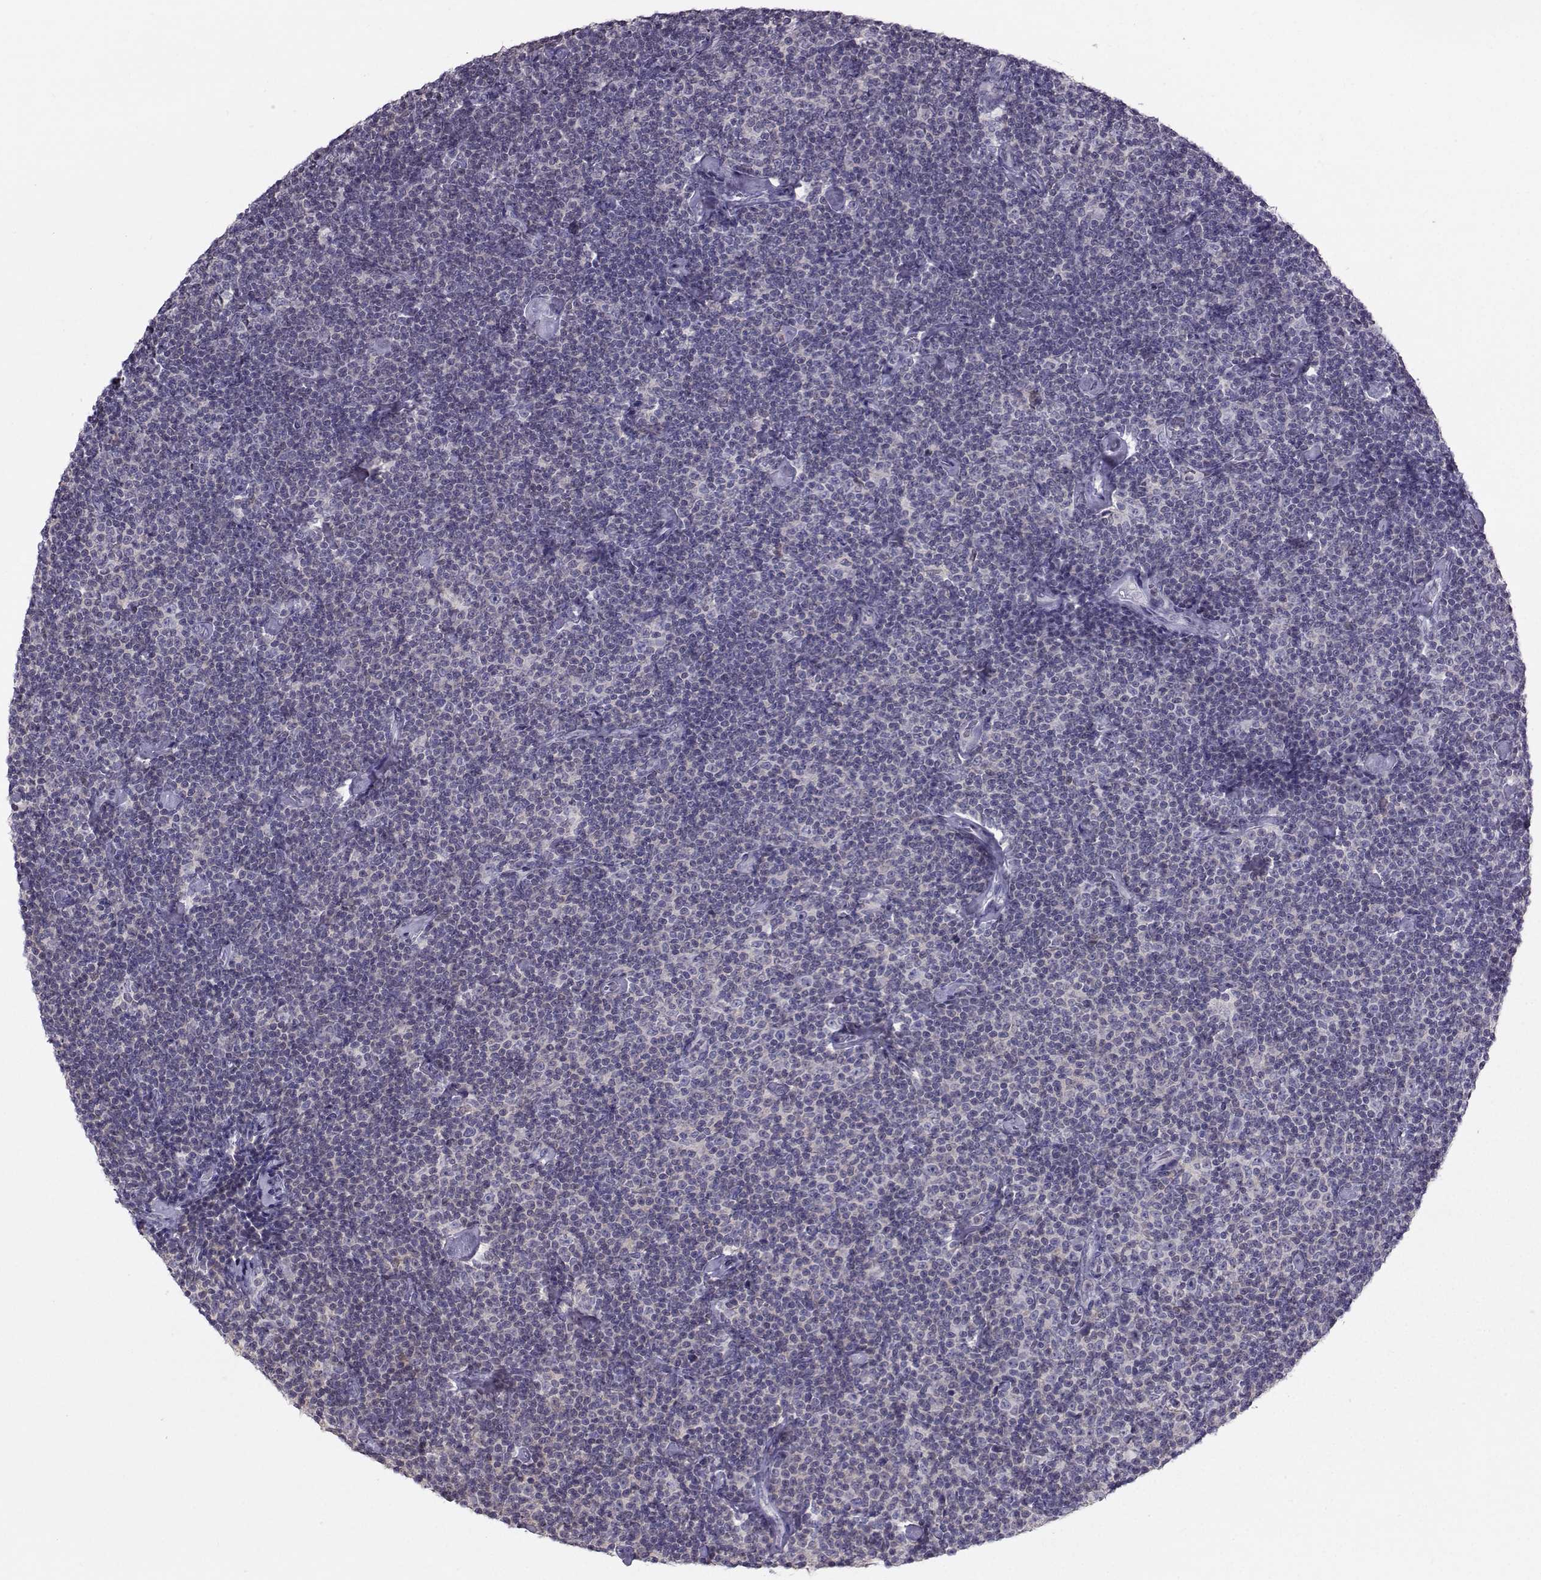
{"staining": {"intensity": "negative", "quantity": "none", "location": "none"}, "tissue": "lymphoma", "cell_type": "Tumor cells", "image_type": "cancer", "snomed": [{"axis": "morphology", "description": "Malignant lymphoma, non-Hodgkin's type, Low grade"}, {"axis": "topography", "description": "Lymph node"}], "caption": "Immunohistochemistry photomicrograph of neoplastic tissue: human low-grade malignant lymphoma, non-Hodgkin's type stained with DAB (3,3'-diaminobenzidine) exhibits no significant protein positivity in tumor cells. The staining was performed using DAB to visualize the protein expression in brown, while the nuclei were stained in blue with hematoxylin (Magnification: 20x).", "gene": "PGK1", "patient": {"sex": "male", "age": 81}}